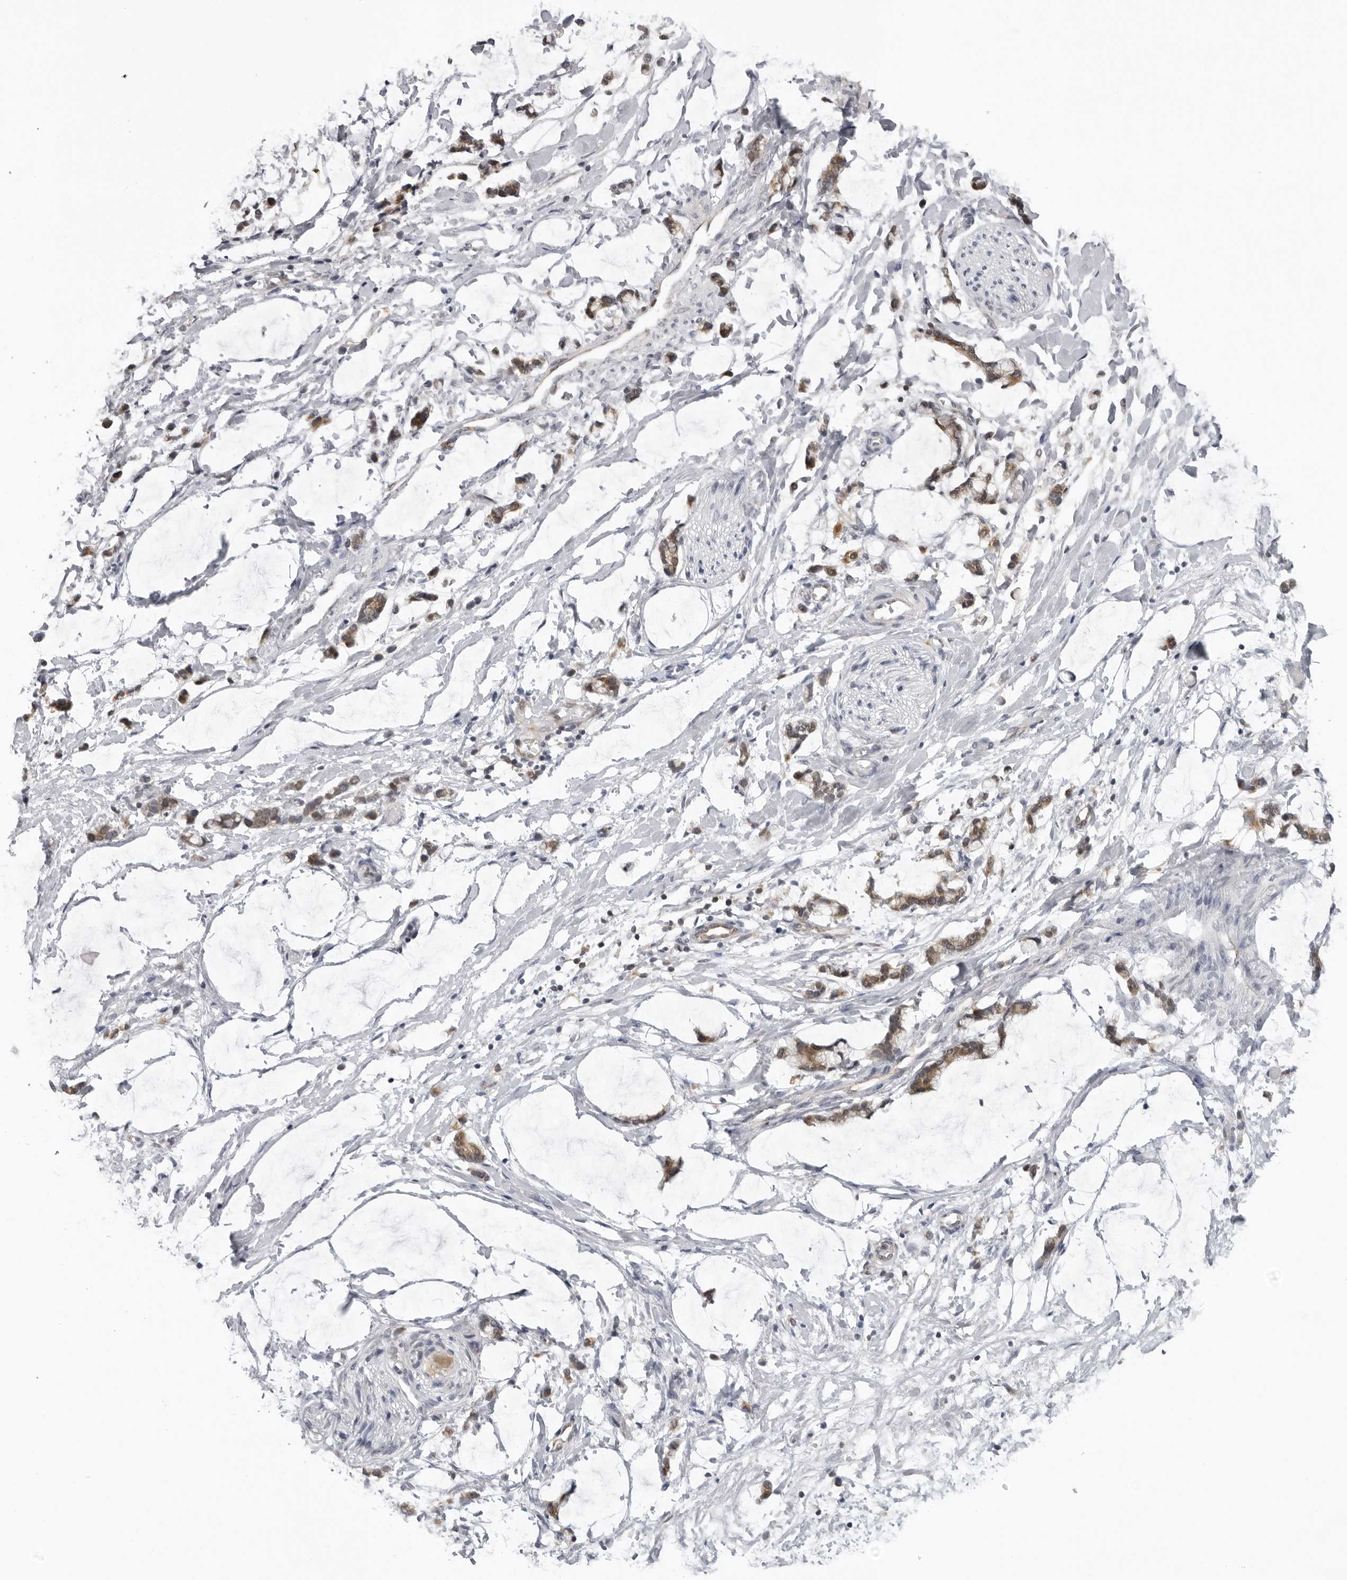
{"staining": {"intensity": "moderate", "quantity": "25%-75%", "location": "cytoplasmic/membranous"}, "tissue": "adipose tissue", "cell_type": "Adipocytes", "image_type": "normal", "snomed": [{"axis": "morphology", "description": "Normal tissue, NOS"}, {"axis": "morphology", "description": "Adenocarcinoma, NOS"}, {"axis": "topography", "description": "Colon"}, {"axis": "topography", "description": "Peripheral nerve tissue"}], "caption": "A medium amount of moderate cytoplasmic/membranous expression is identified in approximately 25%-75% of adipocytes in benign adipose tissue.", "gene": "MRPS15", "patient": {"sex": "male", "age": 14}}